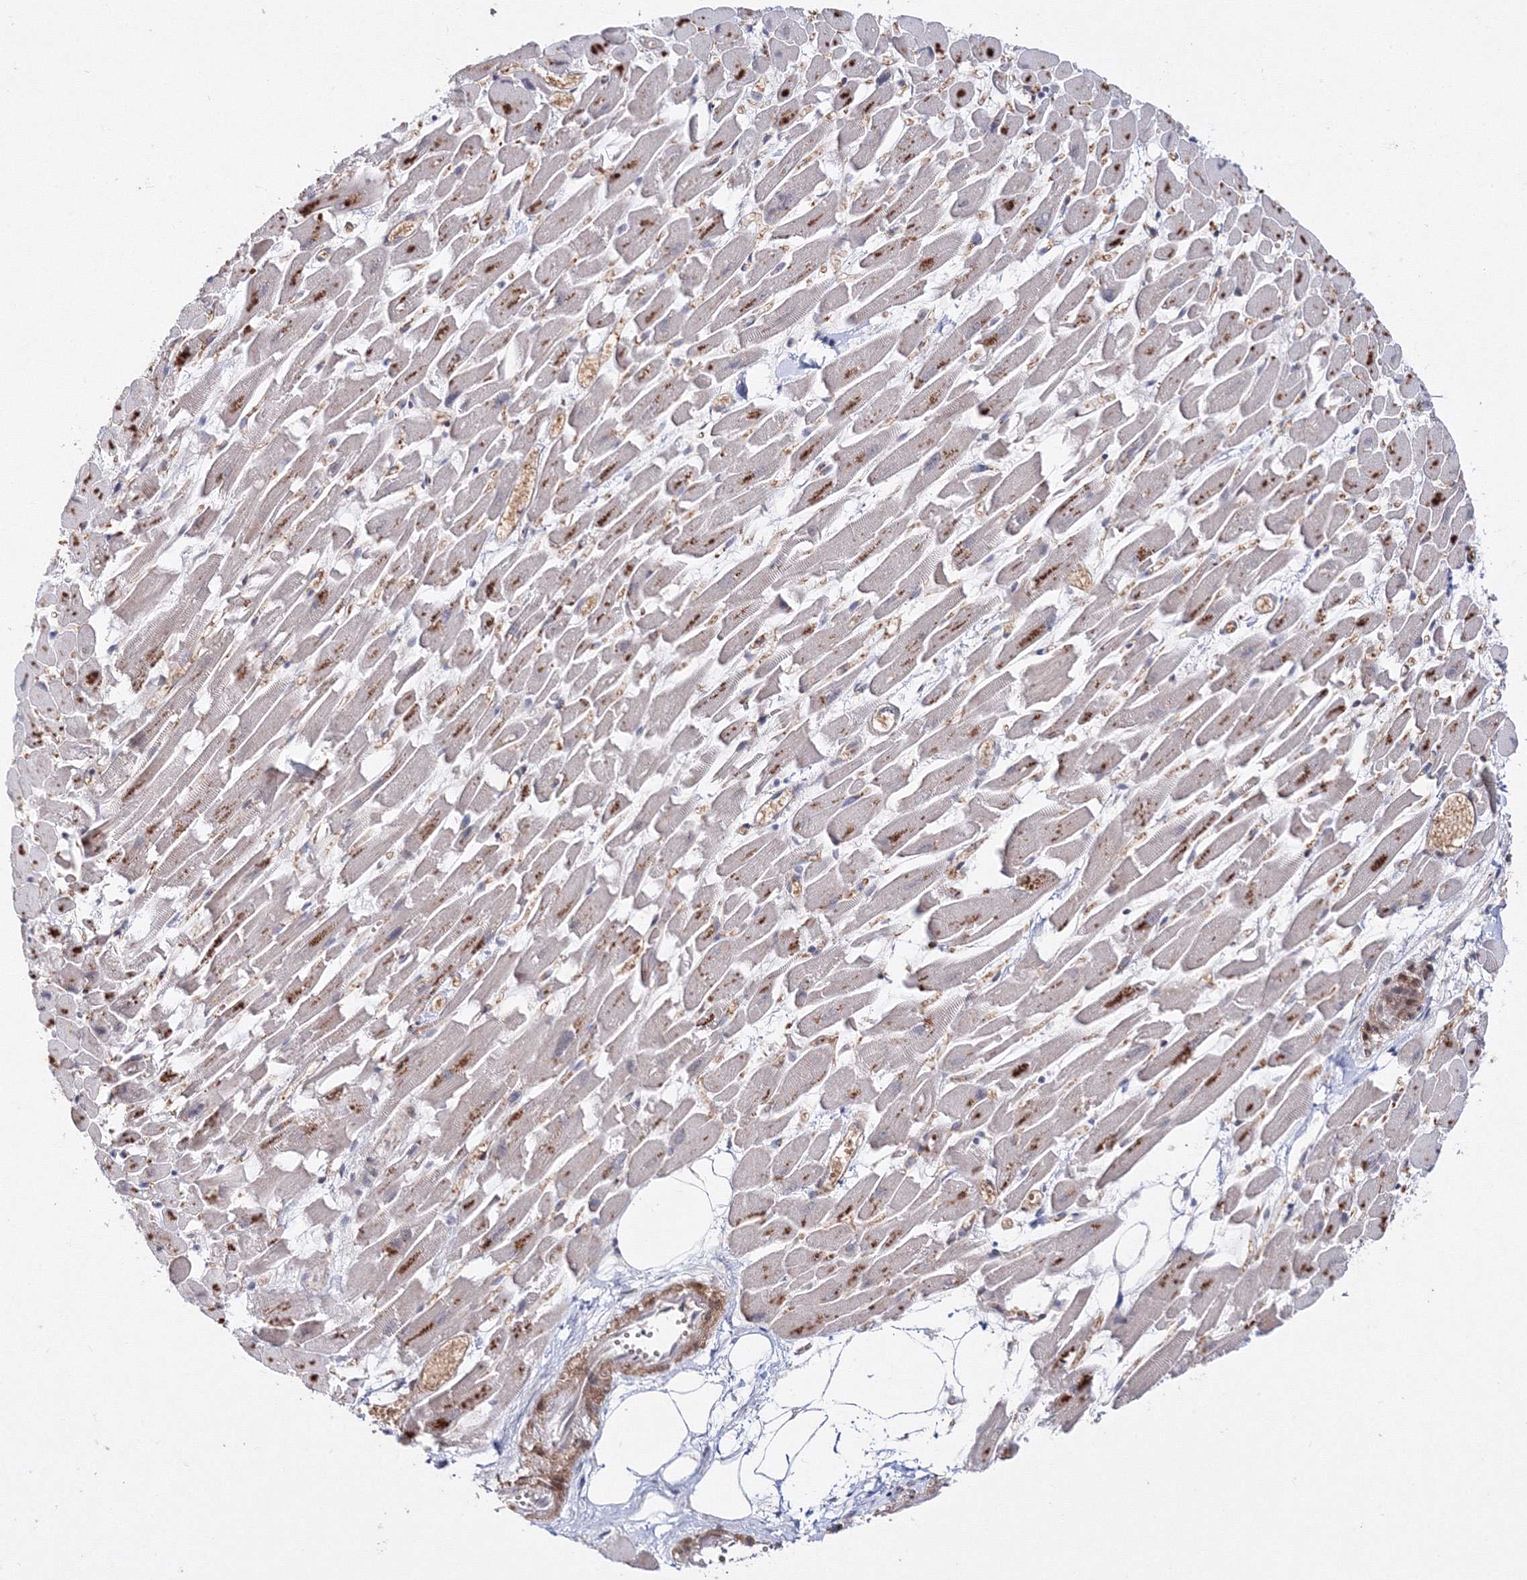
{"staining": {"intensity": "moderate", "quantity": "<25%", "location": "cytoplasmic/membranous"}, "tissue": "heart muscle", "cell_type": "Cardiomyocytes", "image_type": "normal", "snomed": [{"axis": "morphology", "description": "Normal tissue, NOS"}, {"axis": "topography", "description": "Heart"}], "caption": "DAB immunohistochemical staining of benign heart muscle shows moderate cytoplasmic/membranous protein expression in approximately <25% of cardiomyocytes.", "gene": "C11orf52", "patient": {"sex": "female", "age": 64}}